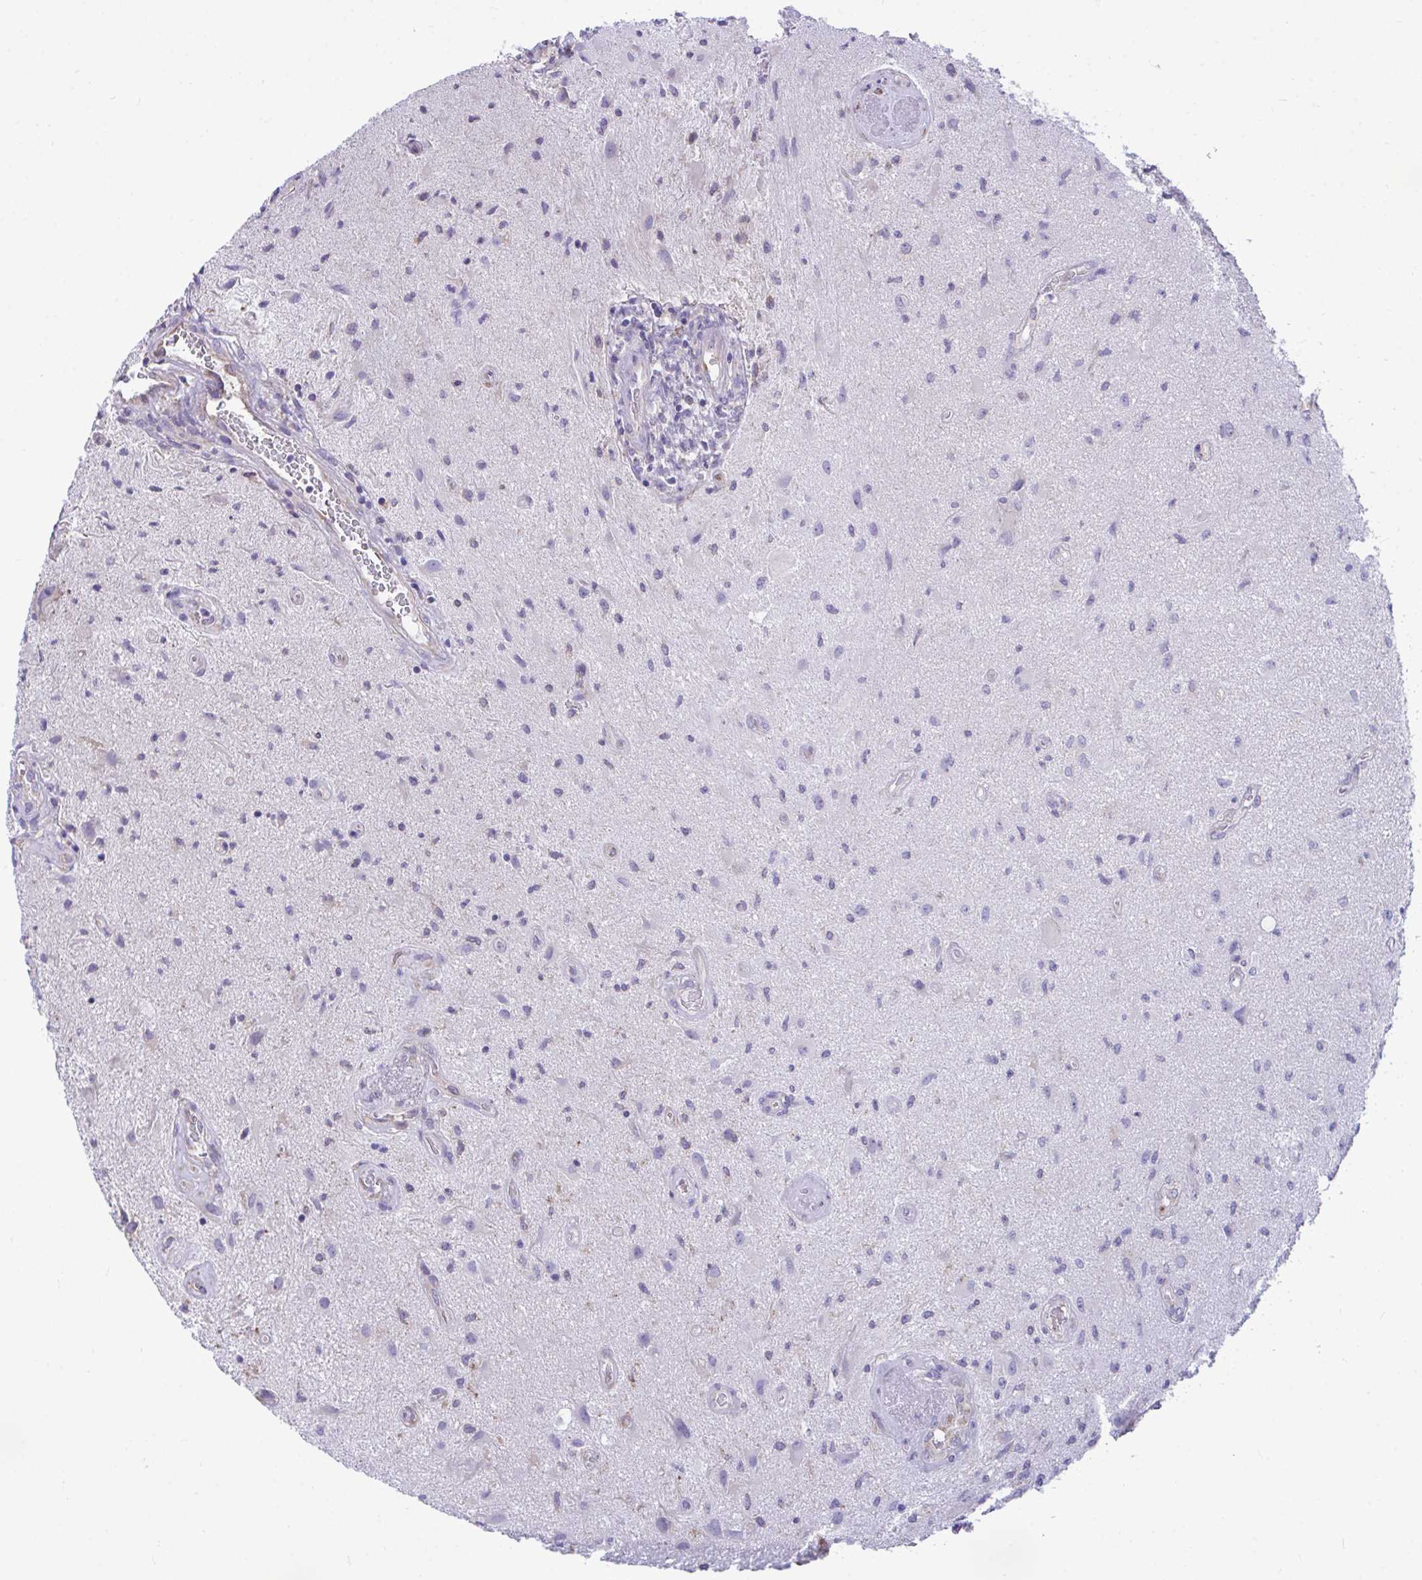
{"staining": {"intensity": "negative", "quantity": "none", "location": "none"}, "tissue": "glioma", "cell_type": "Tumor cells", "image_type": "cancer", "snomed": [{"axis": "morphology", "description": "Glioma, malignant, High grade"}, {"axis": "topography", "description": "Brain"}], "caption": "Protein analysis of glioma displays no significant positivity in tumor cells. The staining is performed using DAB brown chromogen with nuclei counter-stained in using hematoxylin.", "gene": "PIGK", "patient": {"sex": "male", "age": 67}}